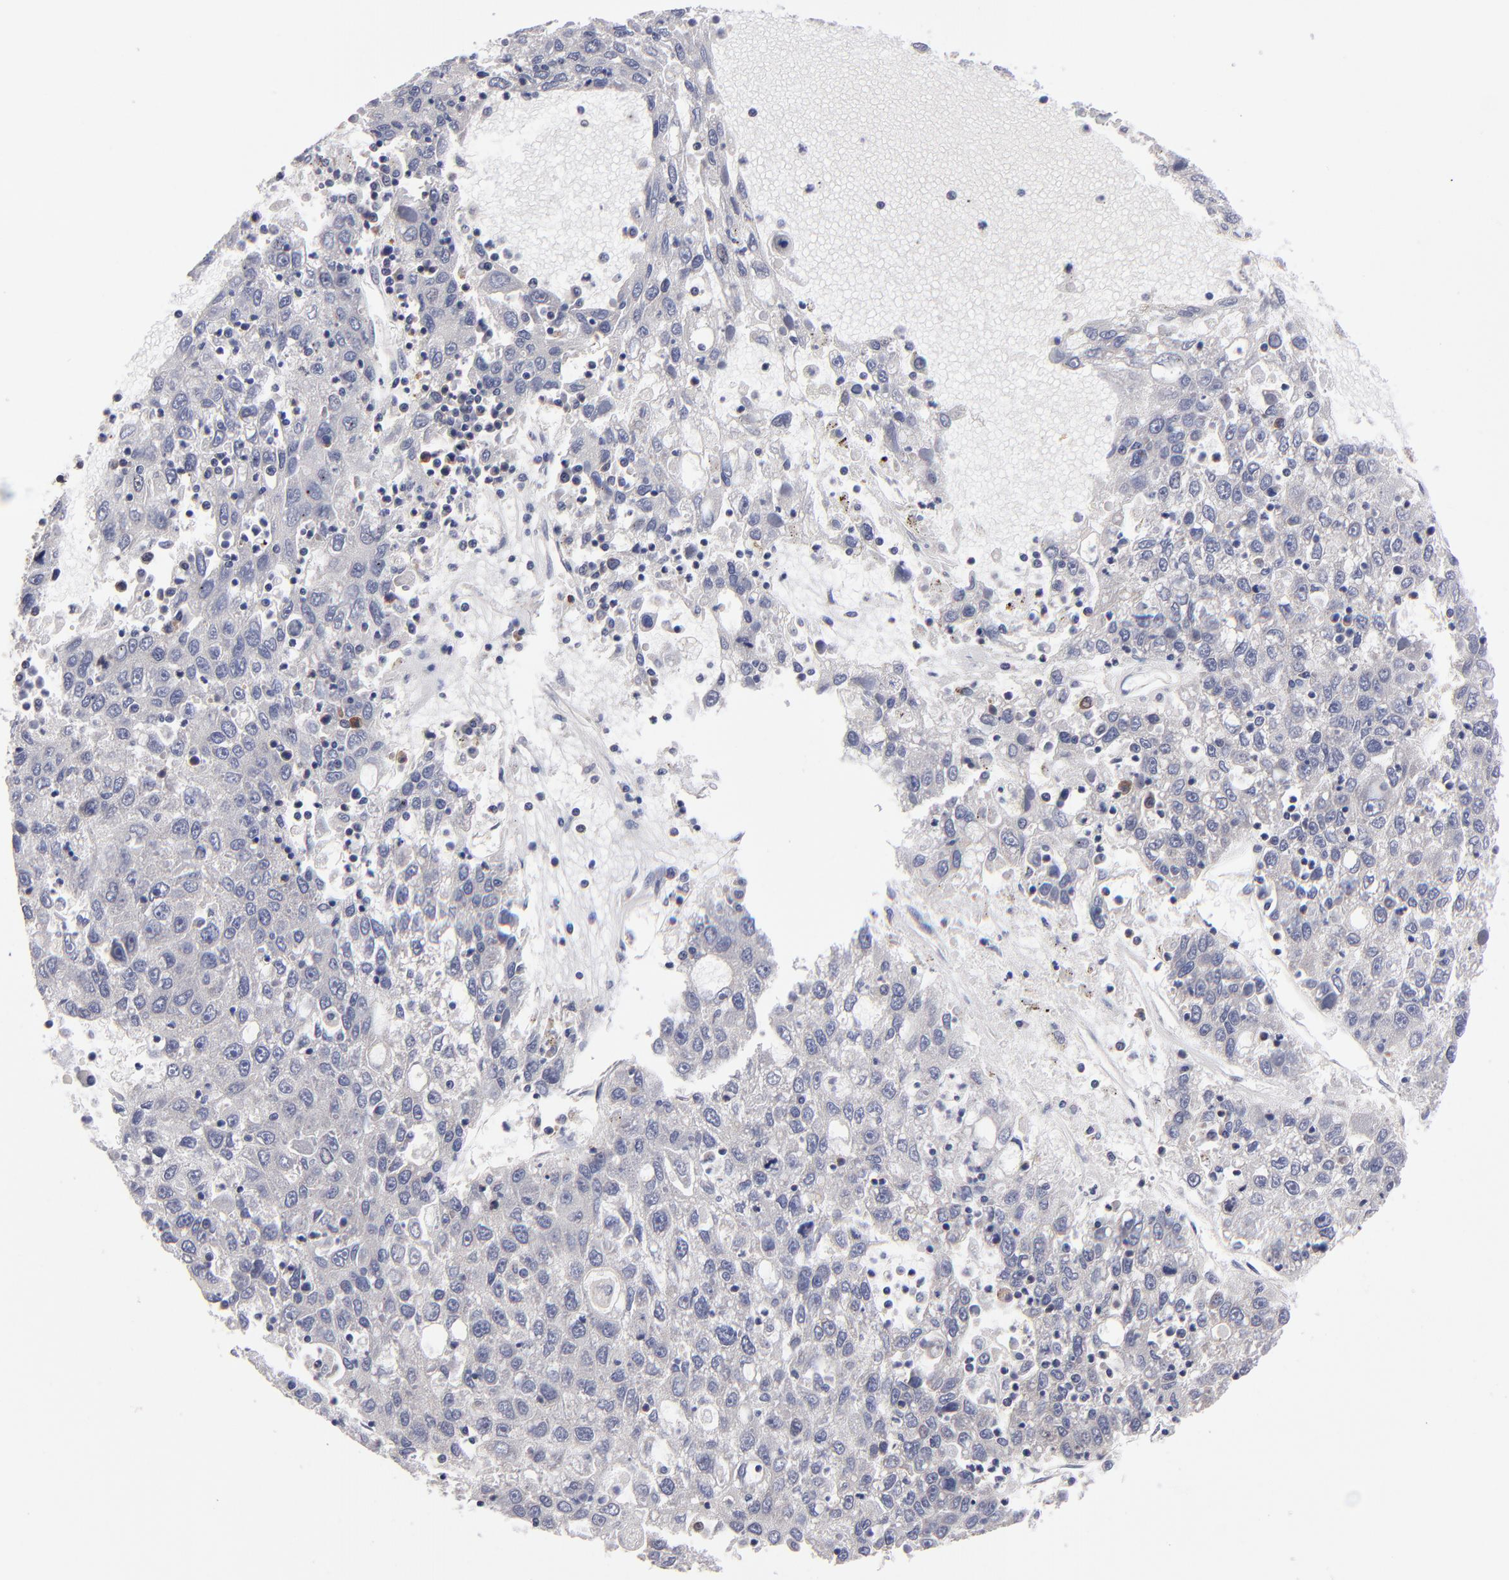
{"staining": {"intensity": "weak", "quantity": "25%-75%", "location": "cytoplasmic/membranous"}, "tissue": "liver cancer", "cell_type": "Tumor cells", "image_type": "cancer", "snomed": [{"axis": "morphology", "description": "Carcinoma, Hepatocellular, NOS"}, {"axis": "topography", "description": "Liver"}], "caption": "Liver cancer was stained to show a protein in brown. There is low levels of weak cytoplasmic/membranous expression in about 25%-75% of tumor cells.", "gene": "EIF3L", "patient": {"sex": "male", "age": 49}}